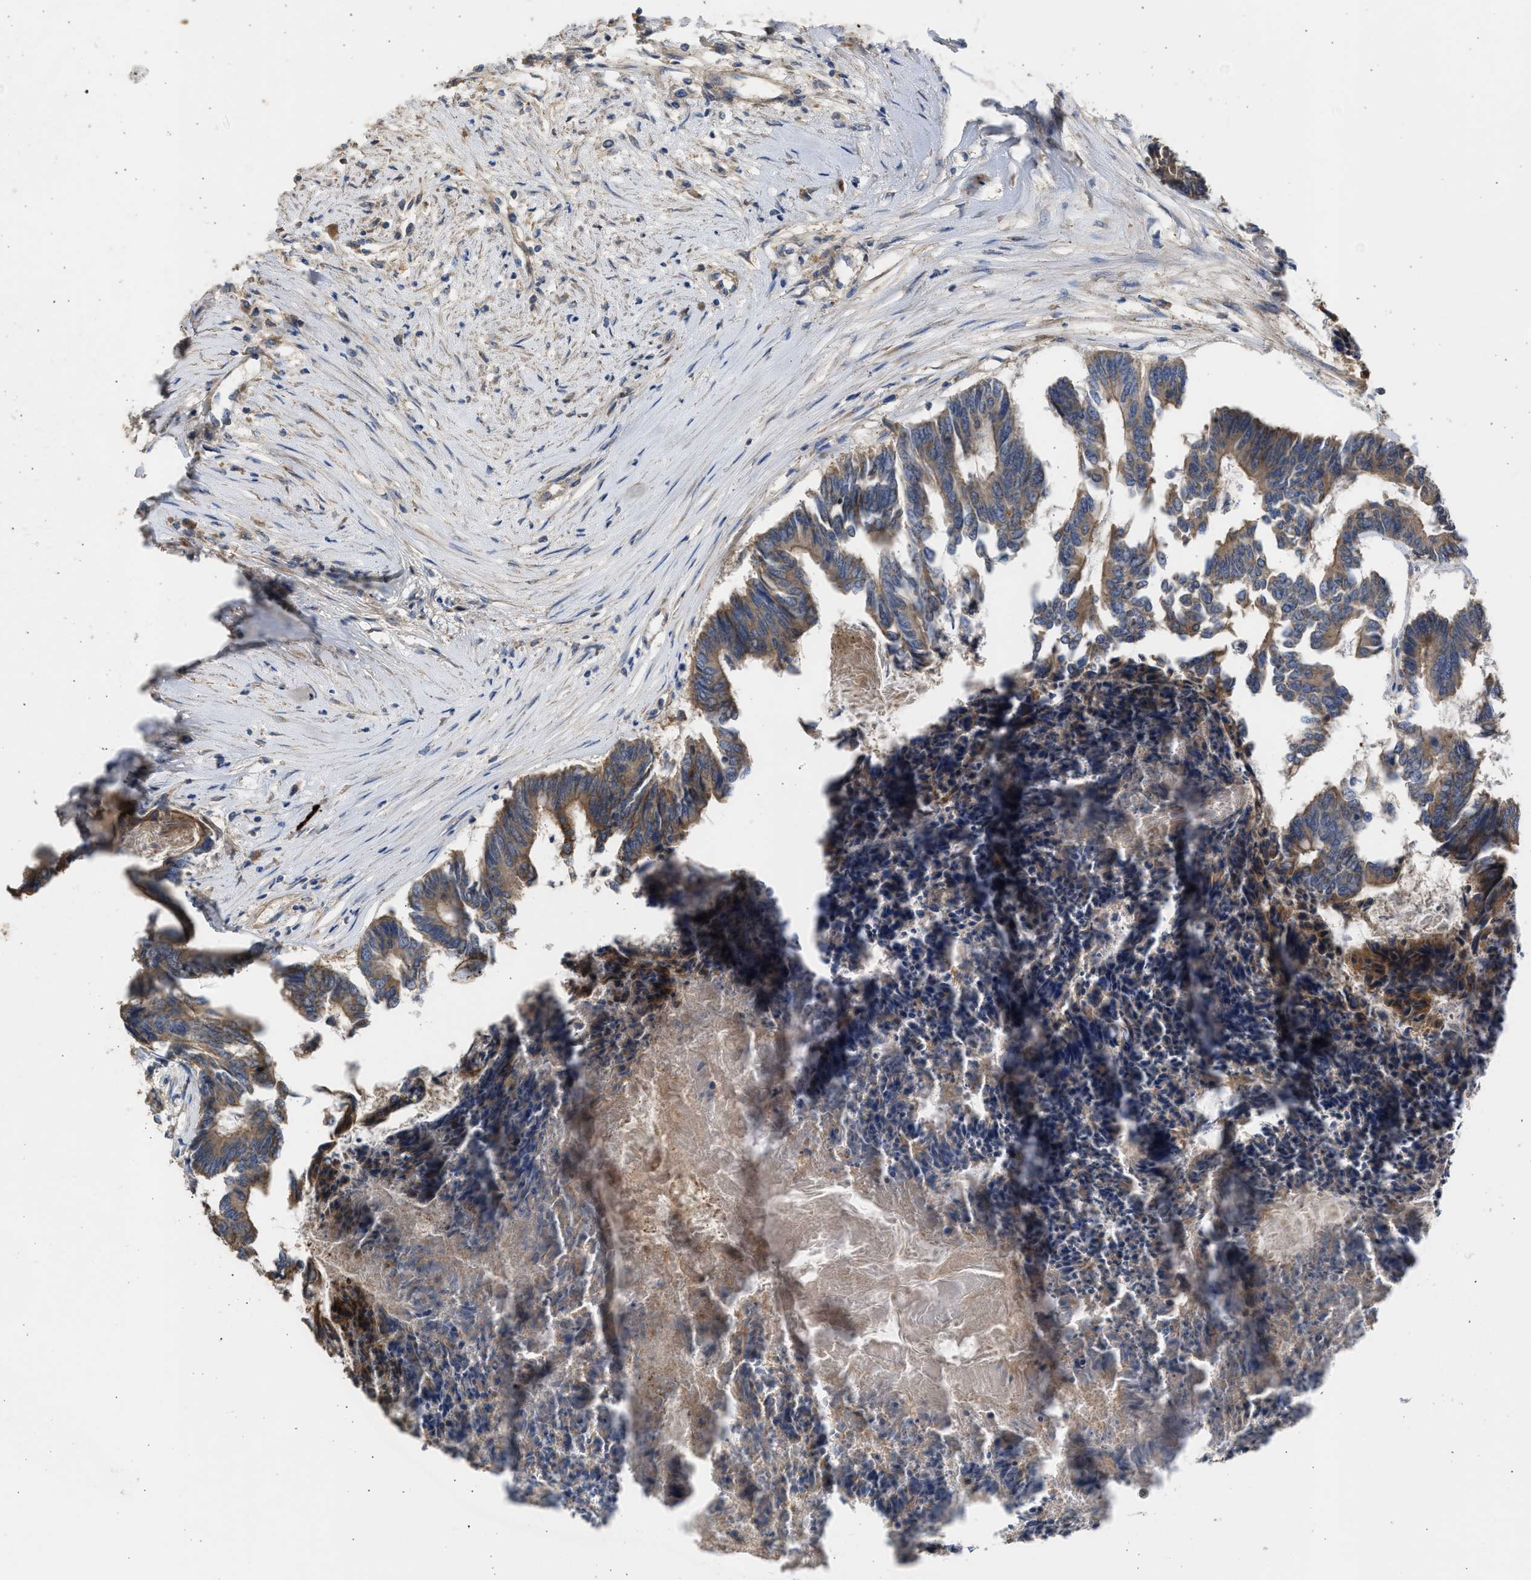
{"staining": {"intensity": "moderate", "quantity": ">75%", "location": "cytoplasmic/membranous"}, "tissue": "colorectal cancer", "cell_type": "Tumor cells", "image_type": "cancer", "snomed": [{"axis": "morphology", "description": "Adenocarcinoma, NOS"}, {"axis": "topography", "description": "Rectum"}], "caption": "This photomicrograph exhibits IHC staining of colorectal cancer, with medium moderate cytoplasmic/membranous staining in about >75% of tumor cells.", "gene": "CSRNP2", "patient": {"sex": "male", "age": 63}}